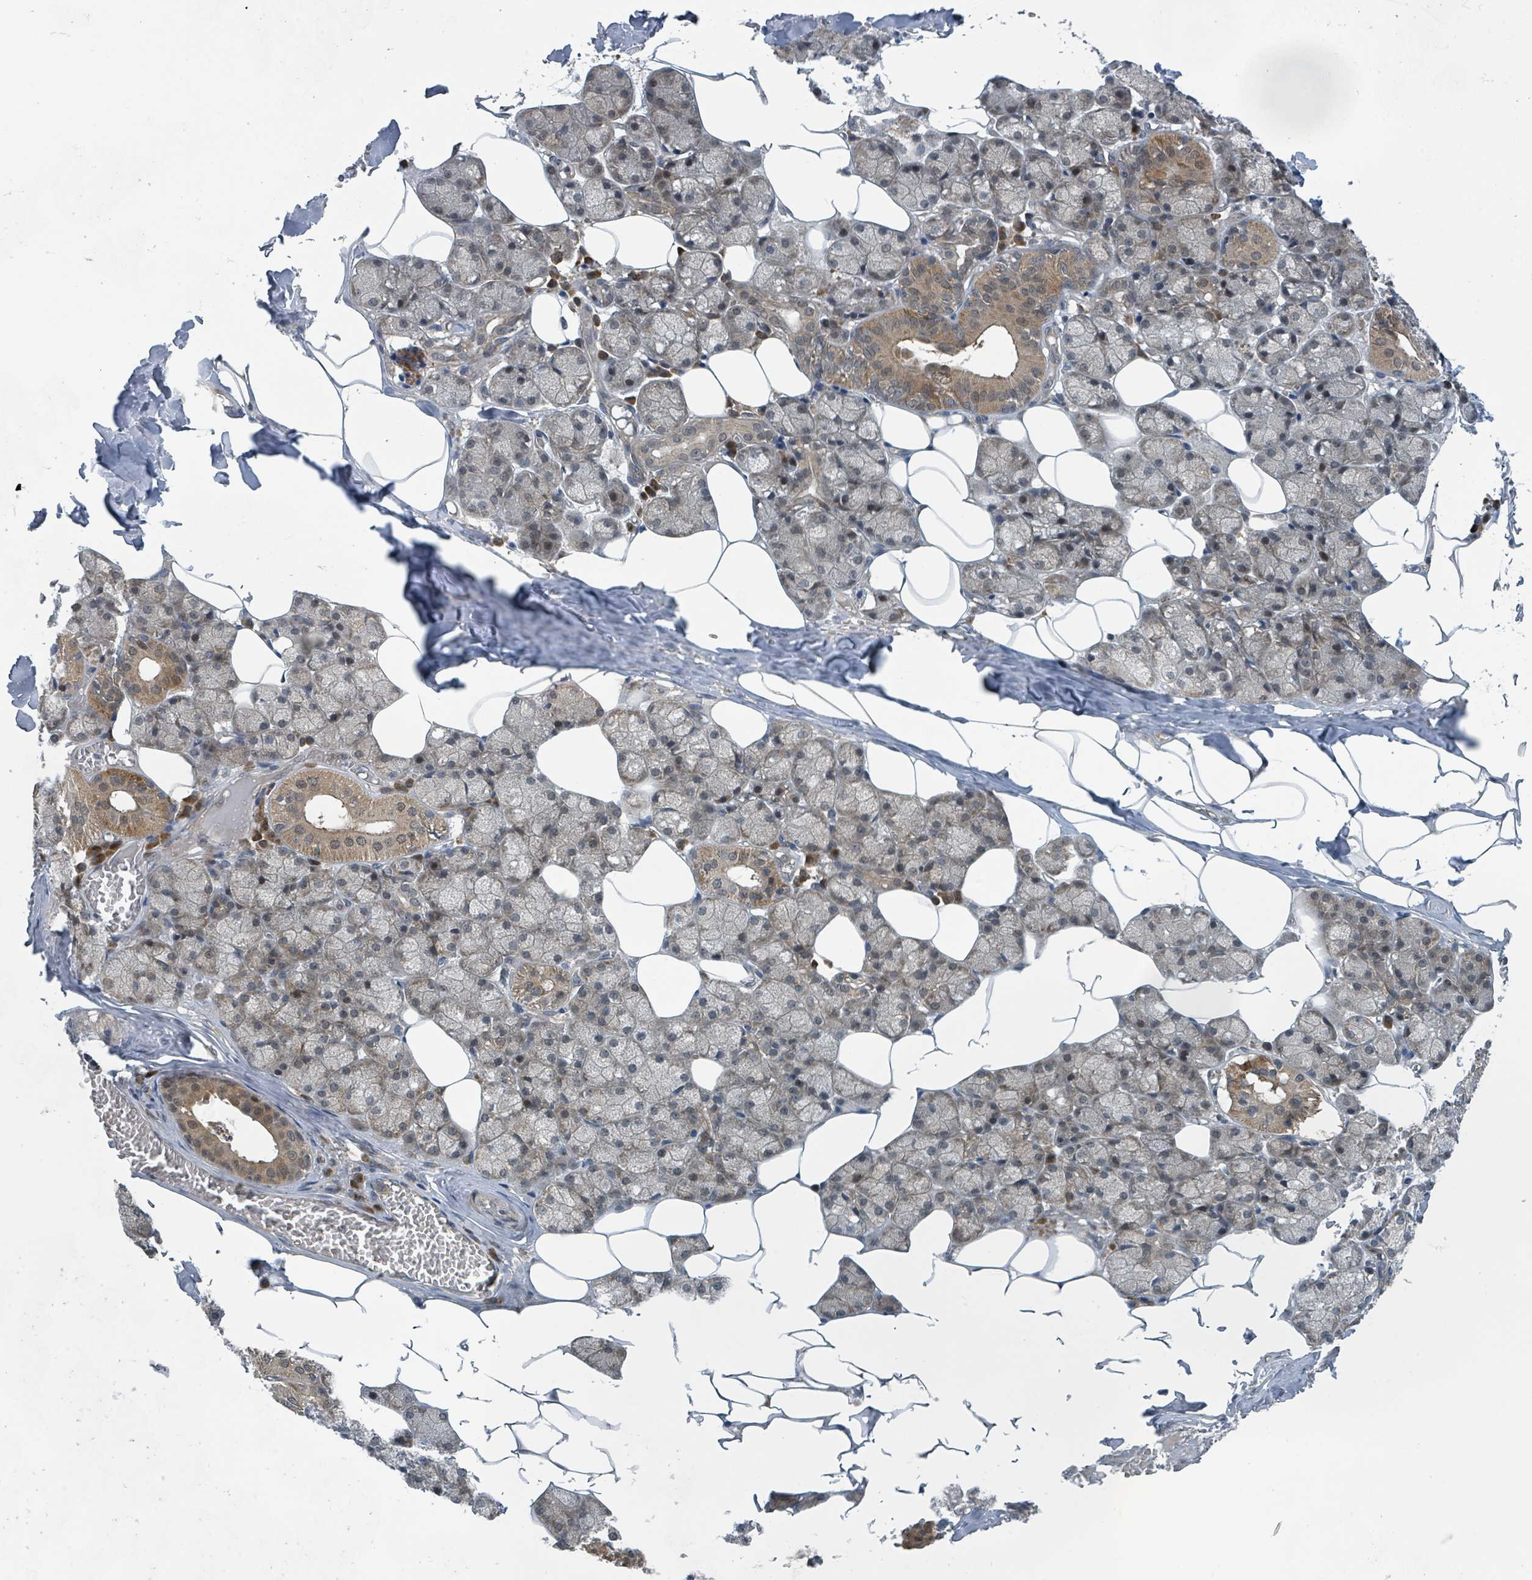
{"staining": {"intensity": "strong", "quantity": "25%-75%", "location": "cytoplasmic/membranous,nuclear"}, "tissue": "salivary gland", "cell_type": "Glandular cells", "image_type": "normal", "snomed": [{"axis": "morphology", "description": "Normal tissue, NOS"}, {"axis": "topography", "description": "Salivary gland"}], "caption": "A micrograph showing strong cytoplasmic/membranous,nuclear expression in about 25%-75% of glandular cells in benign salivary gland, as visualized by brown immunohistochemical staining.", "gene": "GOLGA7B", "patient": {"sex": "male", "age": 62}}